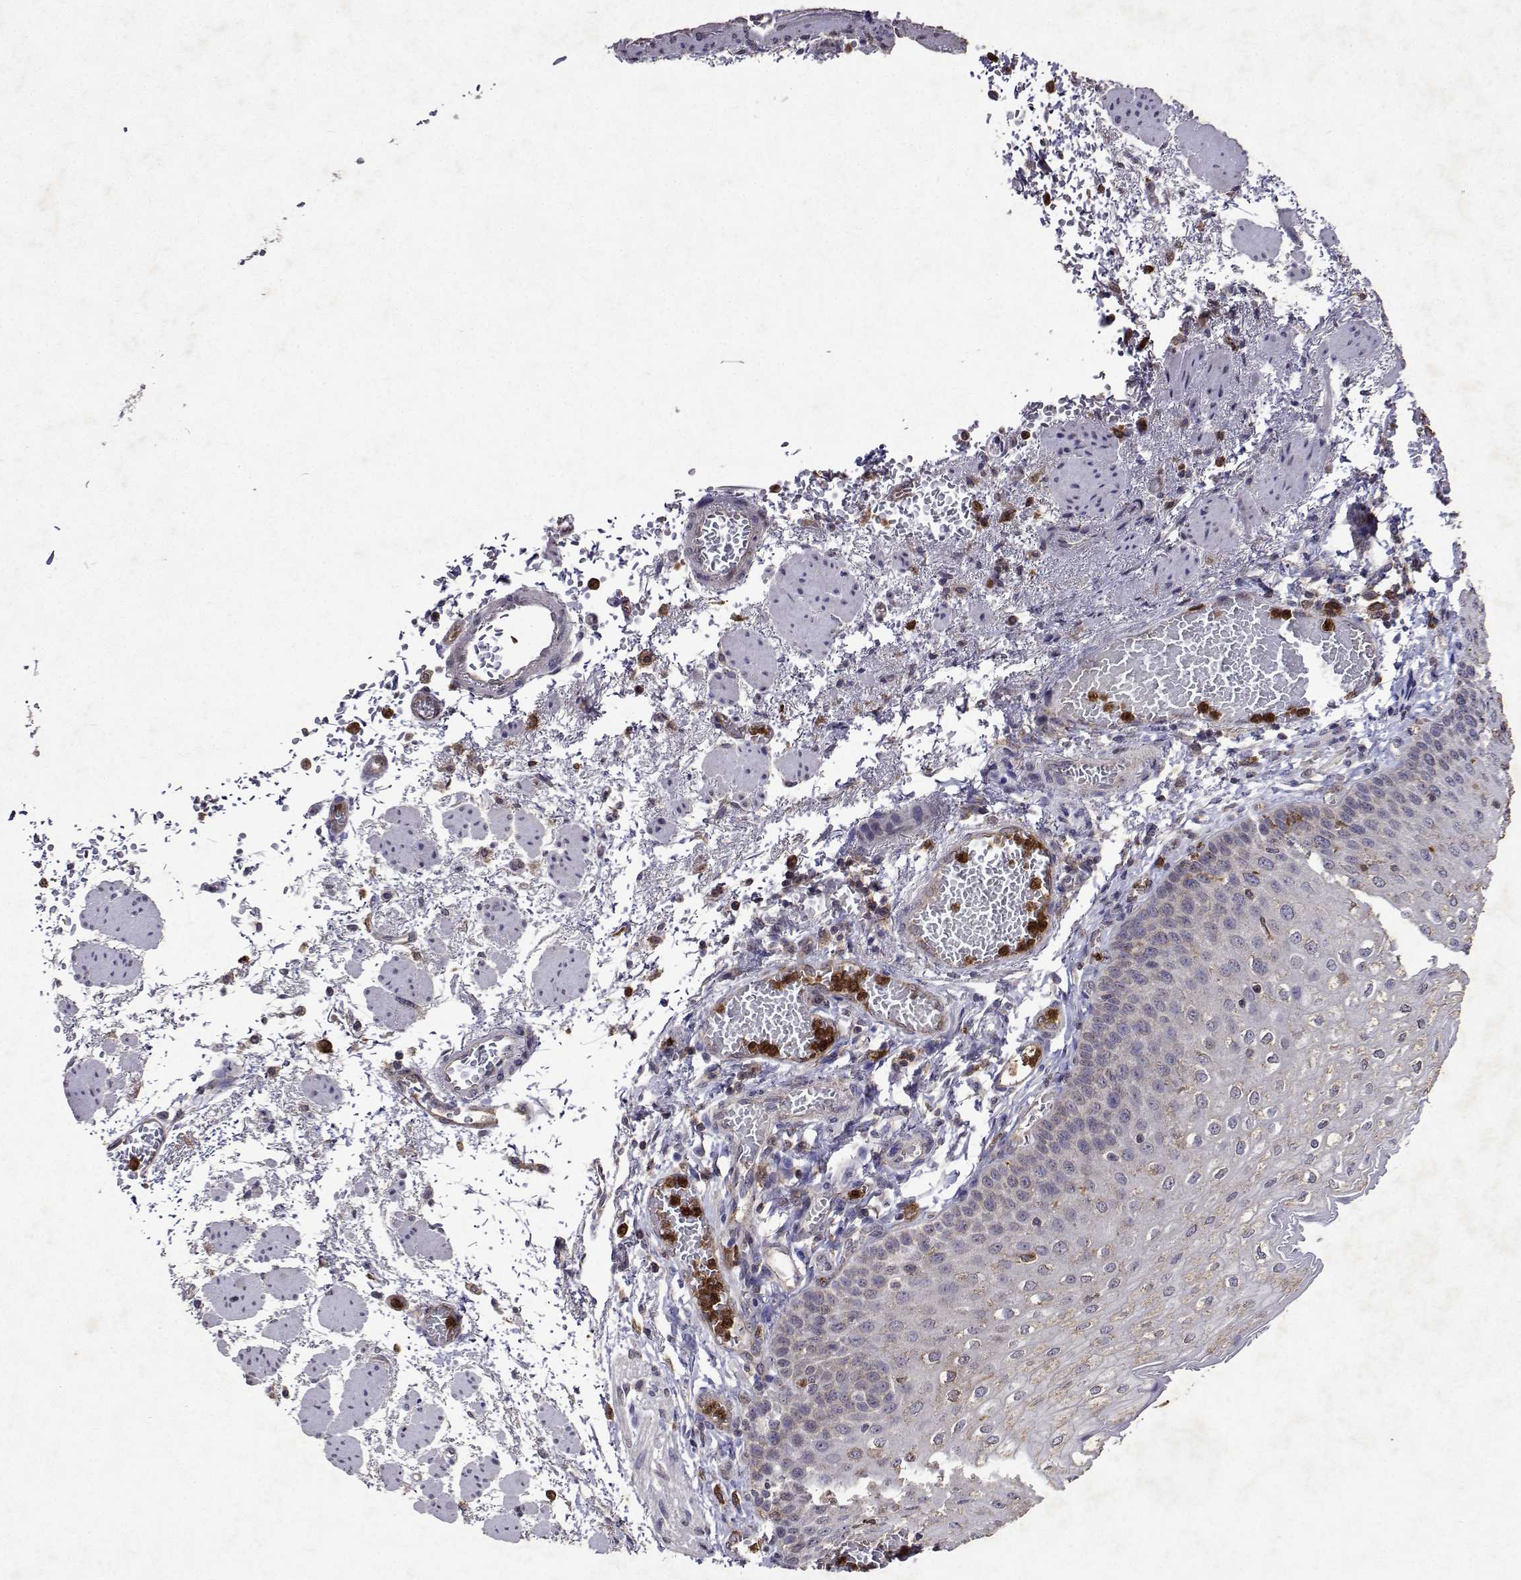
{"staining": {"intensity": "negative", "quantity": "none", "location": "none"}, "tissue": "esophagus", "cell_type": "Squamous epithelial cells", "image_type": "normal", "snomed": [{"axis": "morphology", "description": "Normal tissue, NOS"}, {"axis": "morphology", "description": "Adenocarcinoma, NOS"}, {"axis": "topography", "description": "Esophagus"}], "caption": "High magnification brightfield microscopy of normal esophagus stained with DAB (3,3'-diaminobenzidine) (brown) and counterstained with hematoxylin (blue): squamous epithelial cells show no significant expression.", "gene": "APAF1", "patient": {"sex": "male", "age": 81}}